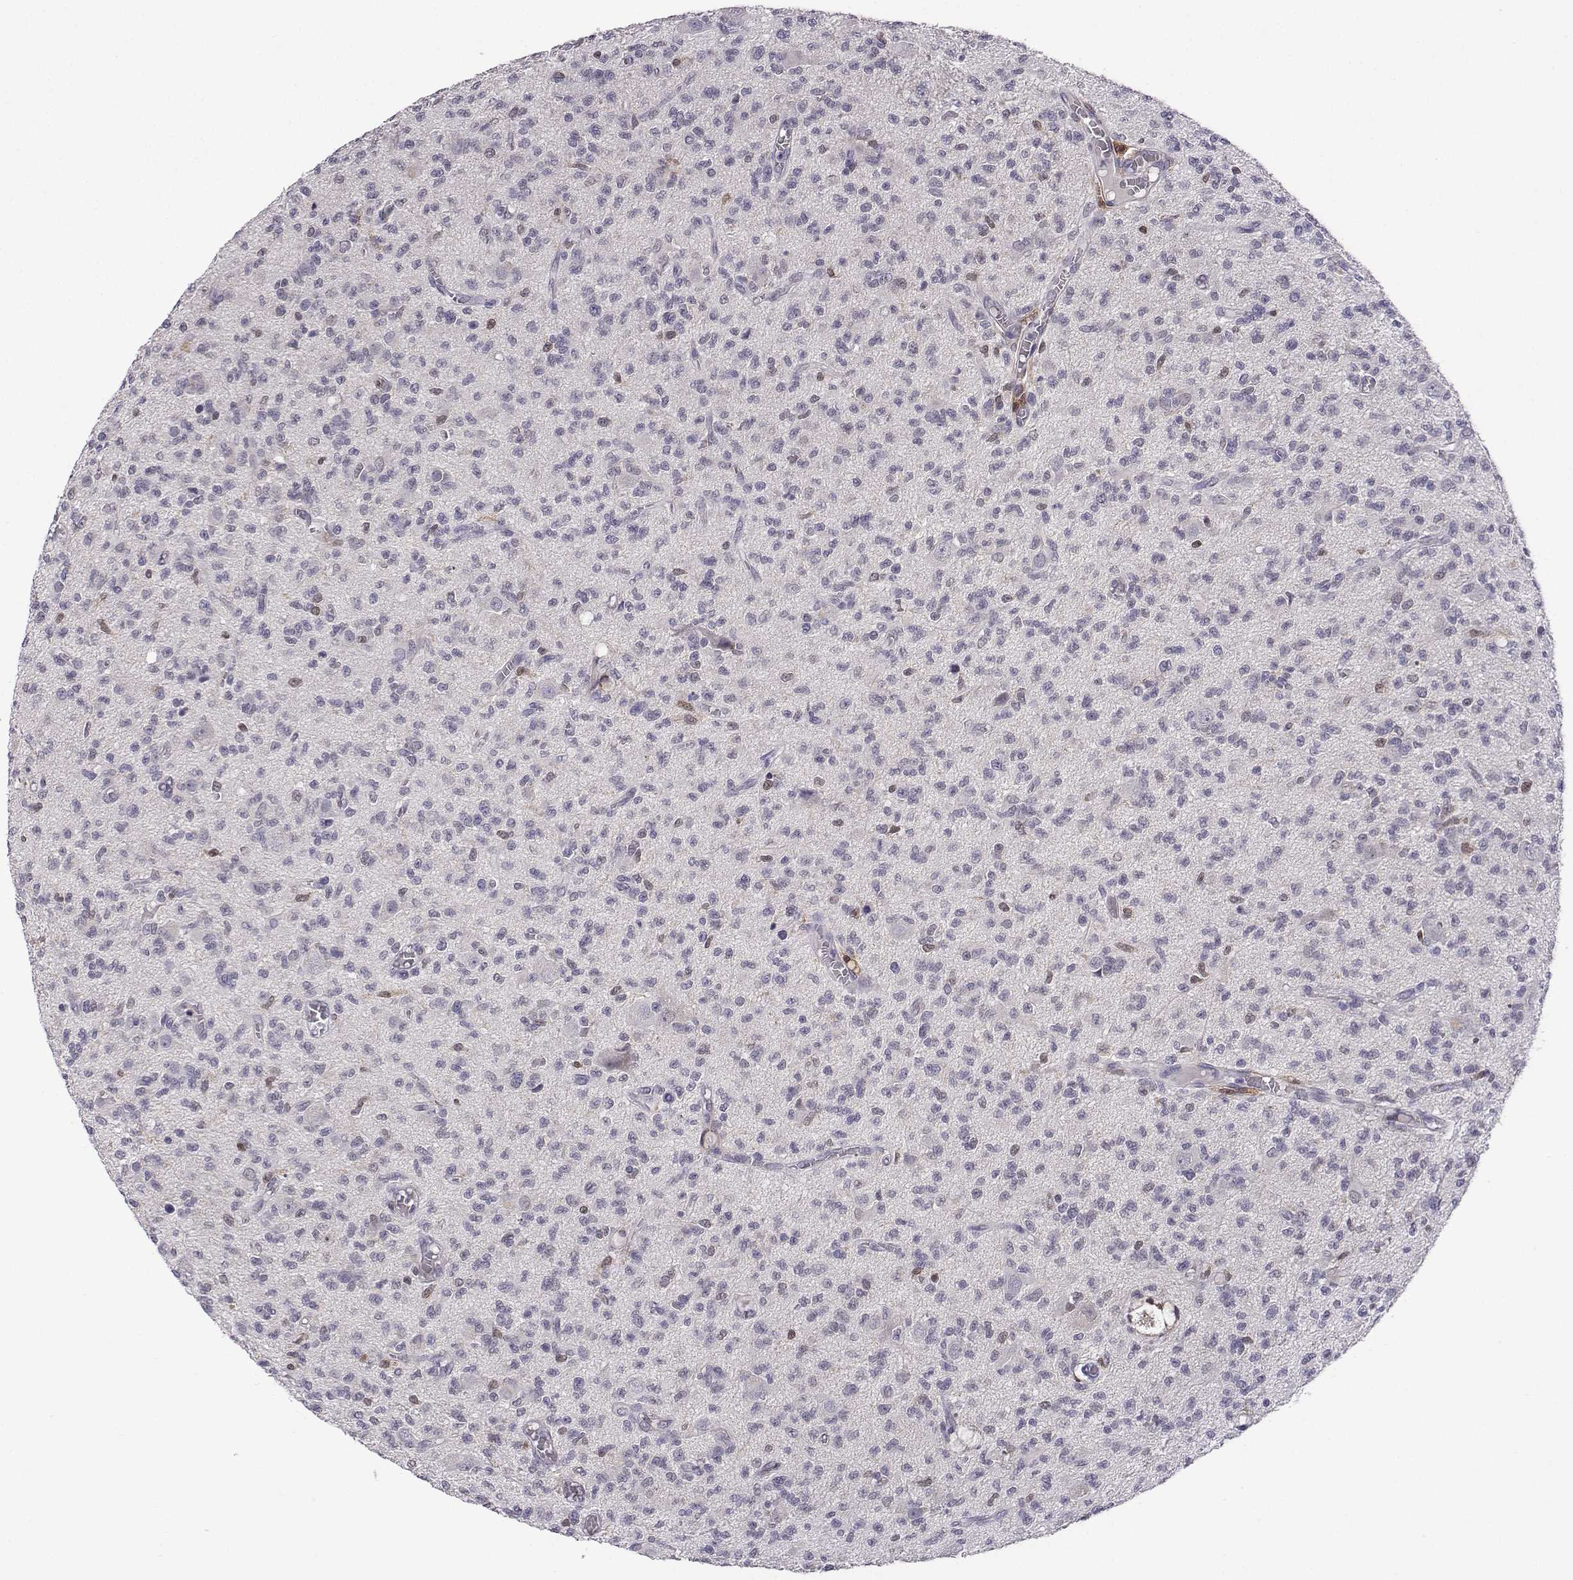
{"staining": {"intensity": "negative", "quantity": "none", "location": "none"}, "tissue": "glioma", "cell_type": "Tumor cells", "image_type": "cancer", "snomed": [{"axis": "morphology", "description": "Glioma, malignant, Low grade"}, {"axis": "topography", "description": "Brain"}], "caption": "Immunohistochemistry micrograph of glioma stained for a protein (brown), which shows no positivity in tumor cells.", "gene": "AKR1B1", "patient": {"sex": "male", "age": 64}}